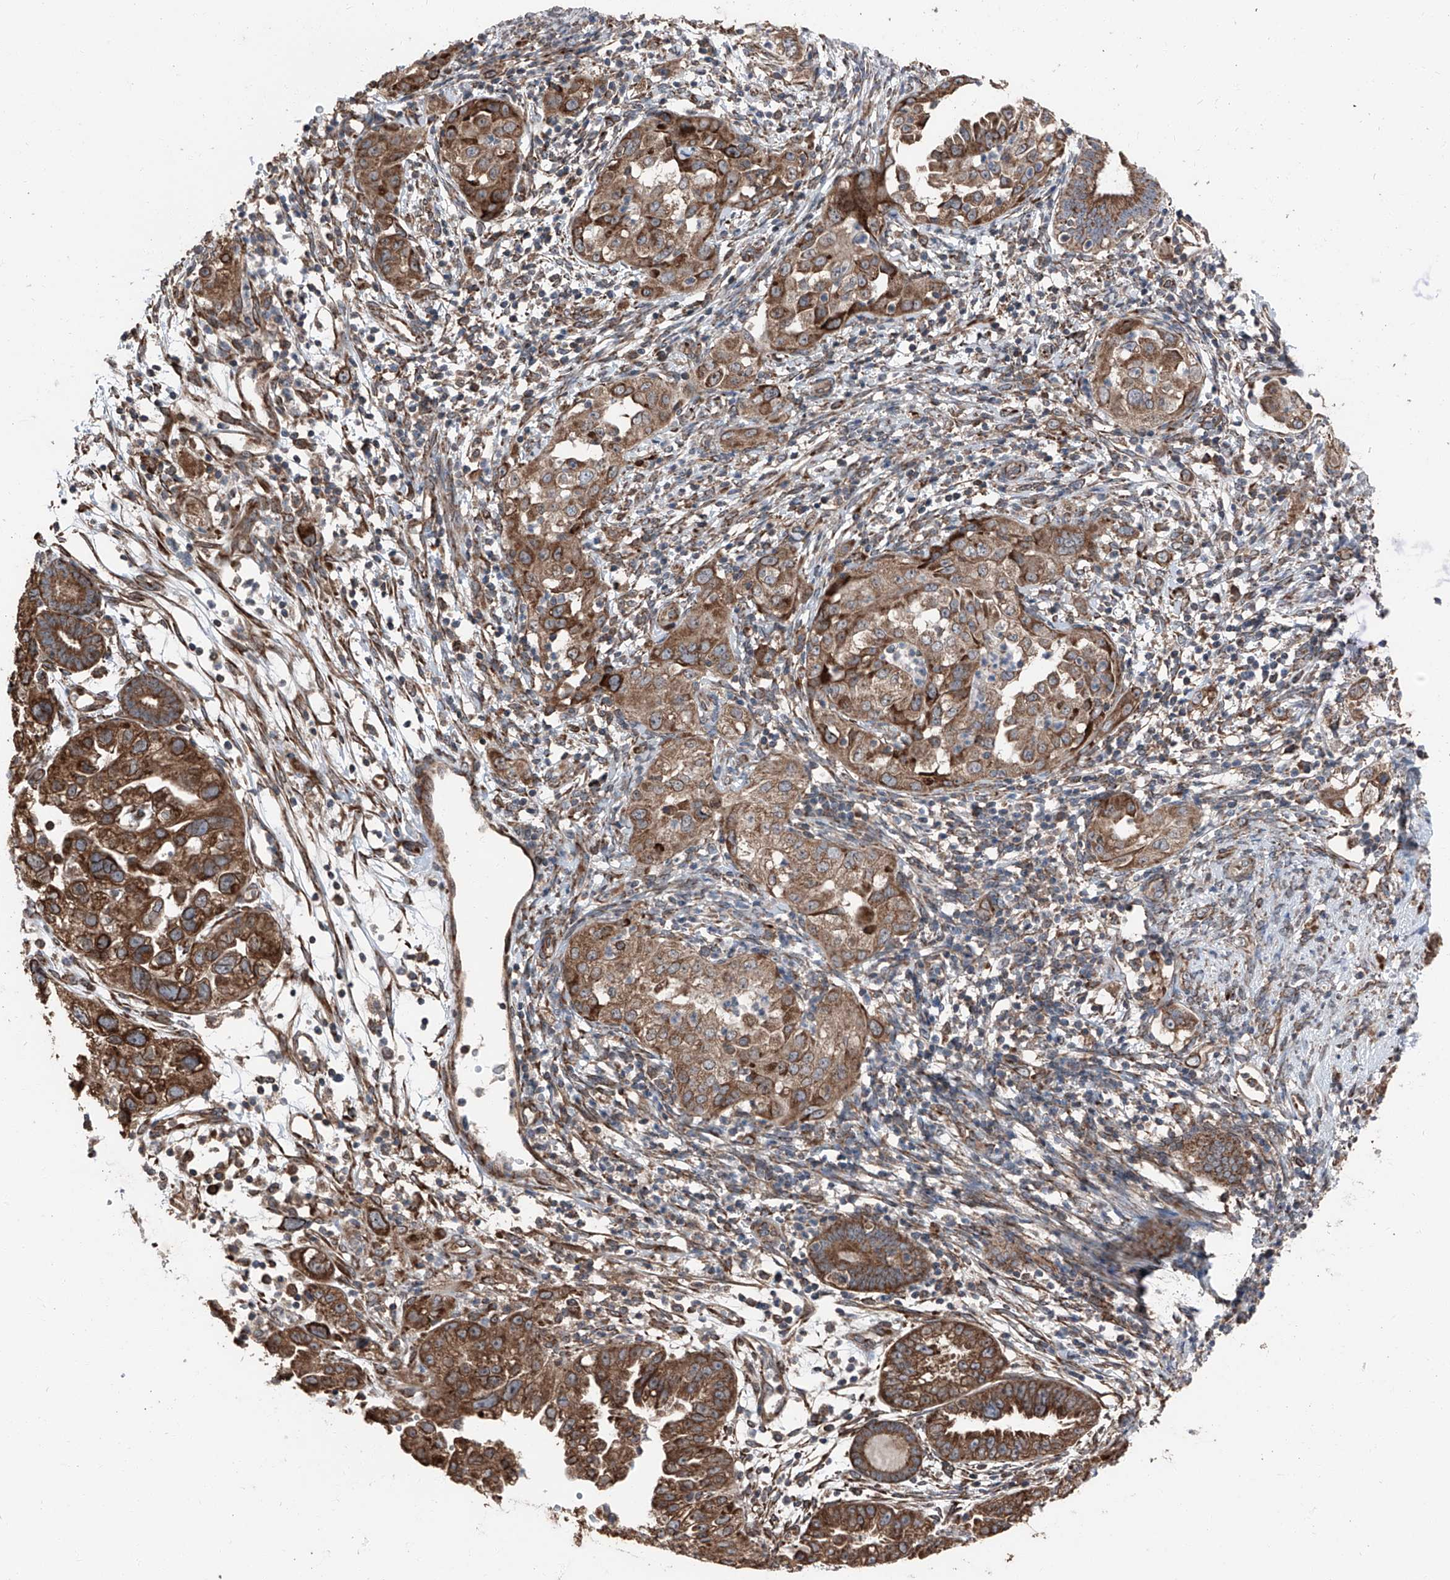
{"staining": {"intensity": "moderate", "quantity": ">75%", "location": "cytoplasmic/membranous"}, "tissue": "endometrial cancer", "cell_type": "Tumor cells", "image_type": "cancer", "snomed": [{"axis": "morphology", "description": "Adenocarcinoma, NOS"}, {"axis": "topography", "description": "Endometrium"}], "caption": "Protein staining reveals moderate cytoplasmic/membranous staining in approximately >75% of tumor cells in adenocarcinoma (endometrial).", "gene": "LIMK1", "patient": {"sex": "female", "age": 85}}